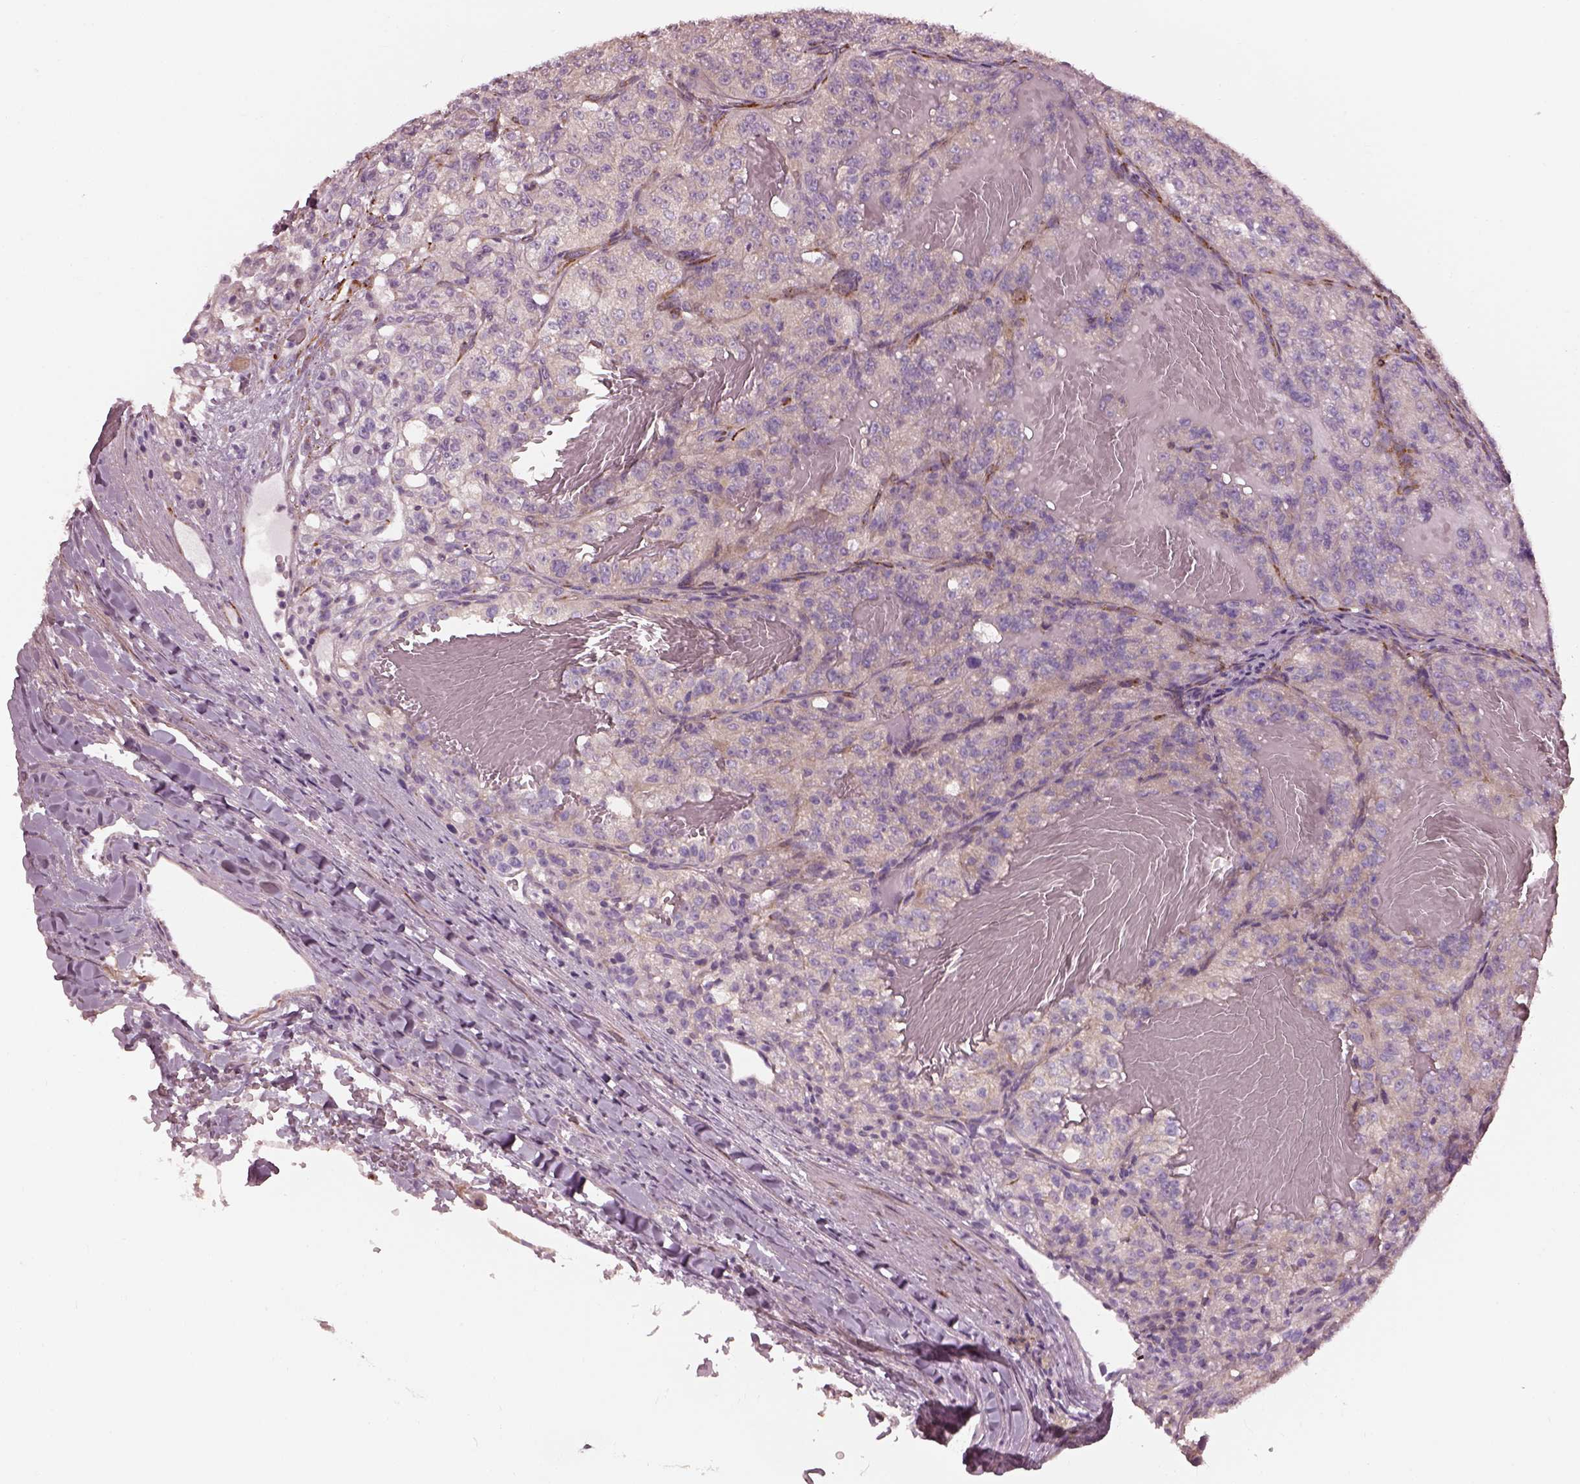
{"staining": {"intensity": "negative", "quantity": "none", "location": "none"}, "tissue": "renal cancer", "cell_type": "Tumor cells", "image_type": "cancer", "snomed": [{"axis": "morphology", "description": "Adenocarcinoma, NOS"}, {"axis": "topography", "description": "Kidney"}], "caption": "Immunohistochemistry (IHC) of renal cancer (adenocarcinoma) demonstrates no staining in tumor cells. Brightfield microscopy of immunohistochemistry (IHC) stained with DAB (3,3'-diaminobenzidine) (brown) and hematoxylin (blue), captured at high magnification.", "gene": "PRKCZ", "patient": {"sex": "female", "age": 63}}